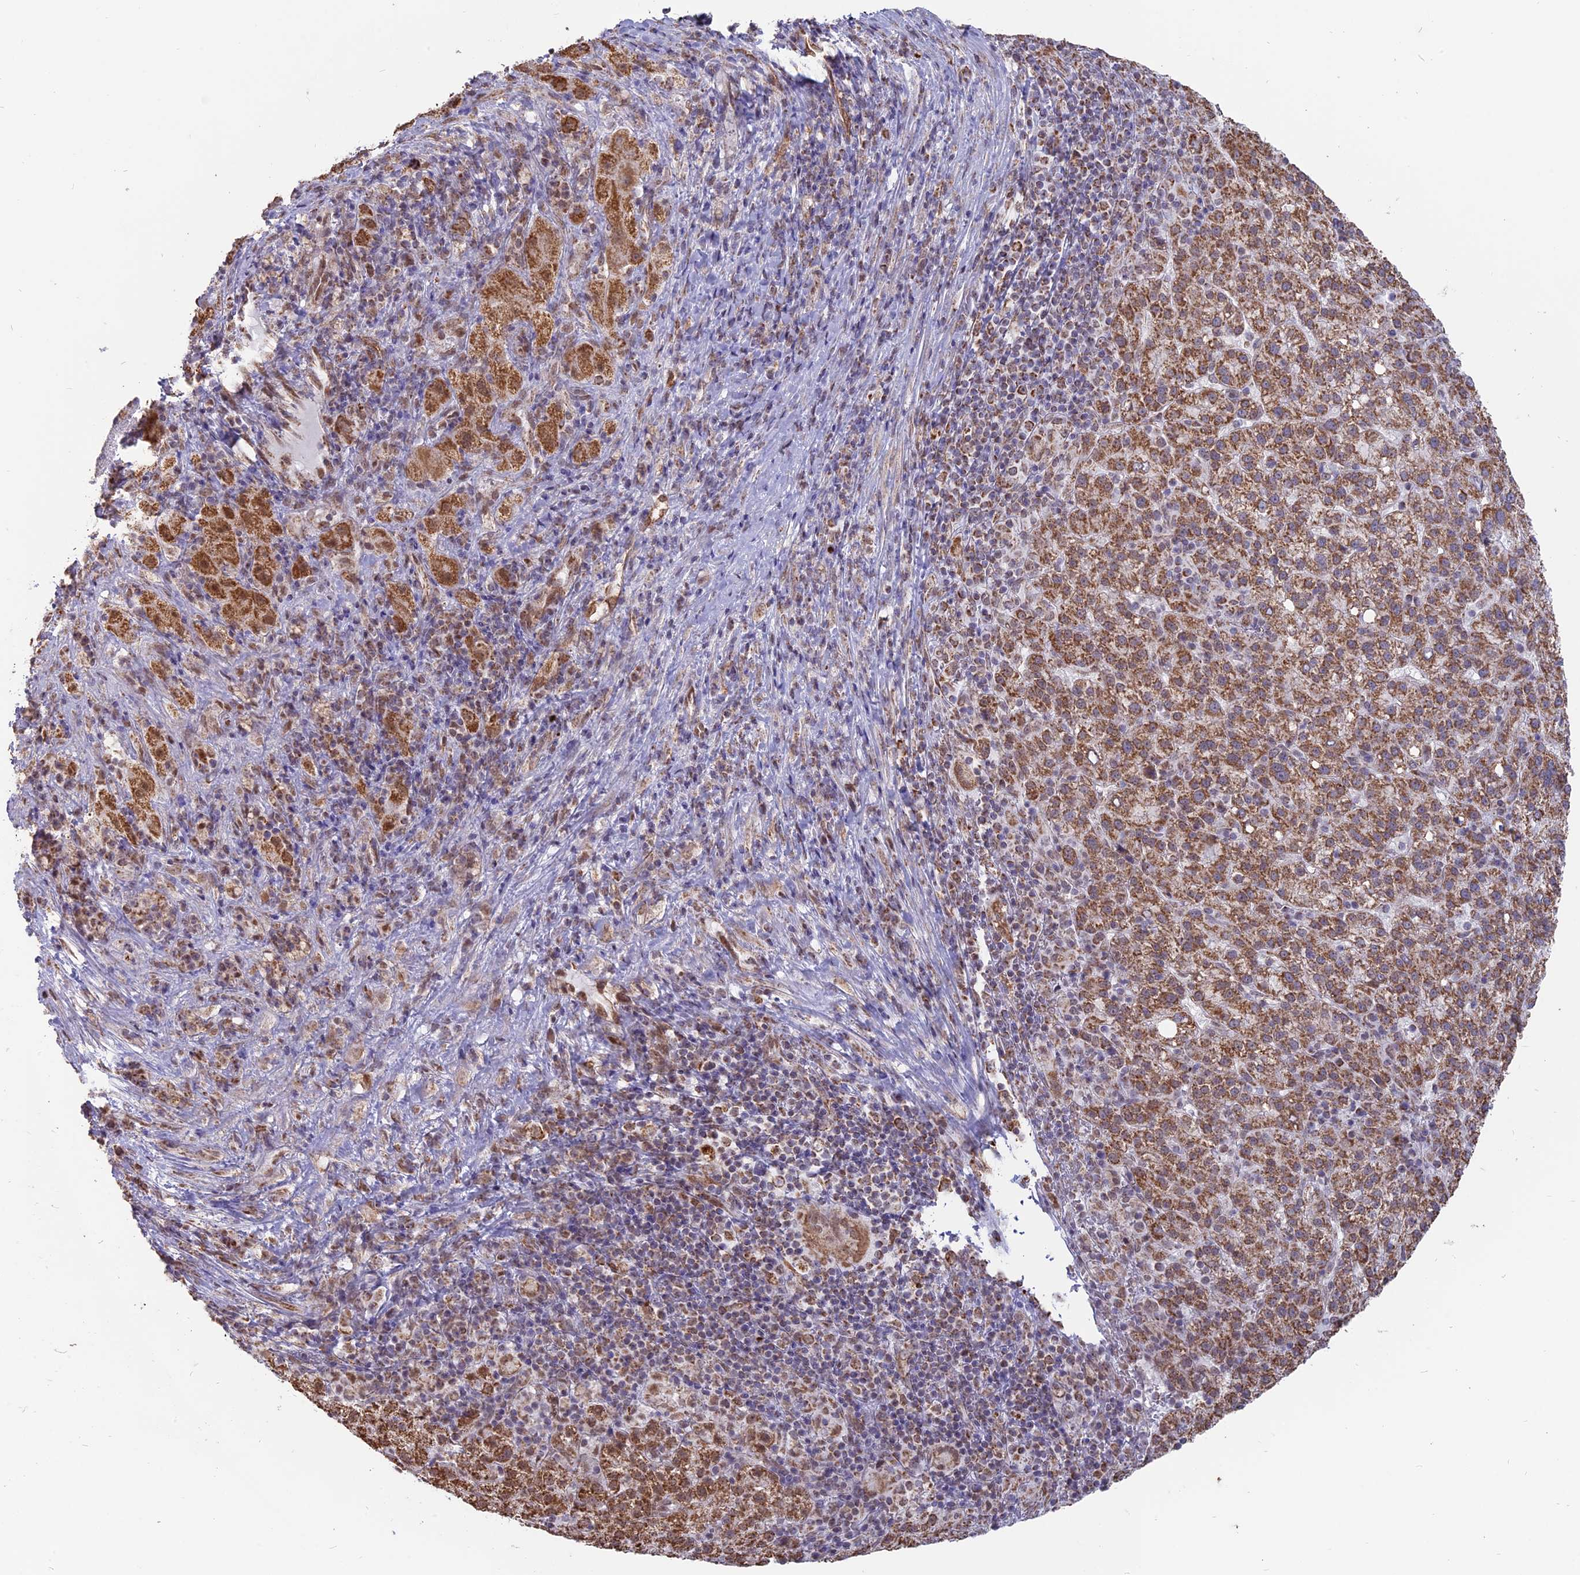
{"staining": {"intensity": "moderate", "quantity": ">75%", "location": "cytoplasmic/membranous"}, "tissue": "liver cancer", "cell_type": "Tumor cells", "image_type": "cancer", "snomed": [{"axis": "morphology", "description": "Carcinoma, Hepatocellular, NOS"}, {"axis": "topography", "description": "Liver"}], "caption": "Tumor cells exhibit moderate cytoplasmic/membranous positivity in about >75% of cells in liver cancer (hepatocellular carcinoma).", "gene": "ARHGAP40", "patient": {"sex": "female", "age": 58}}